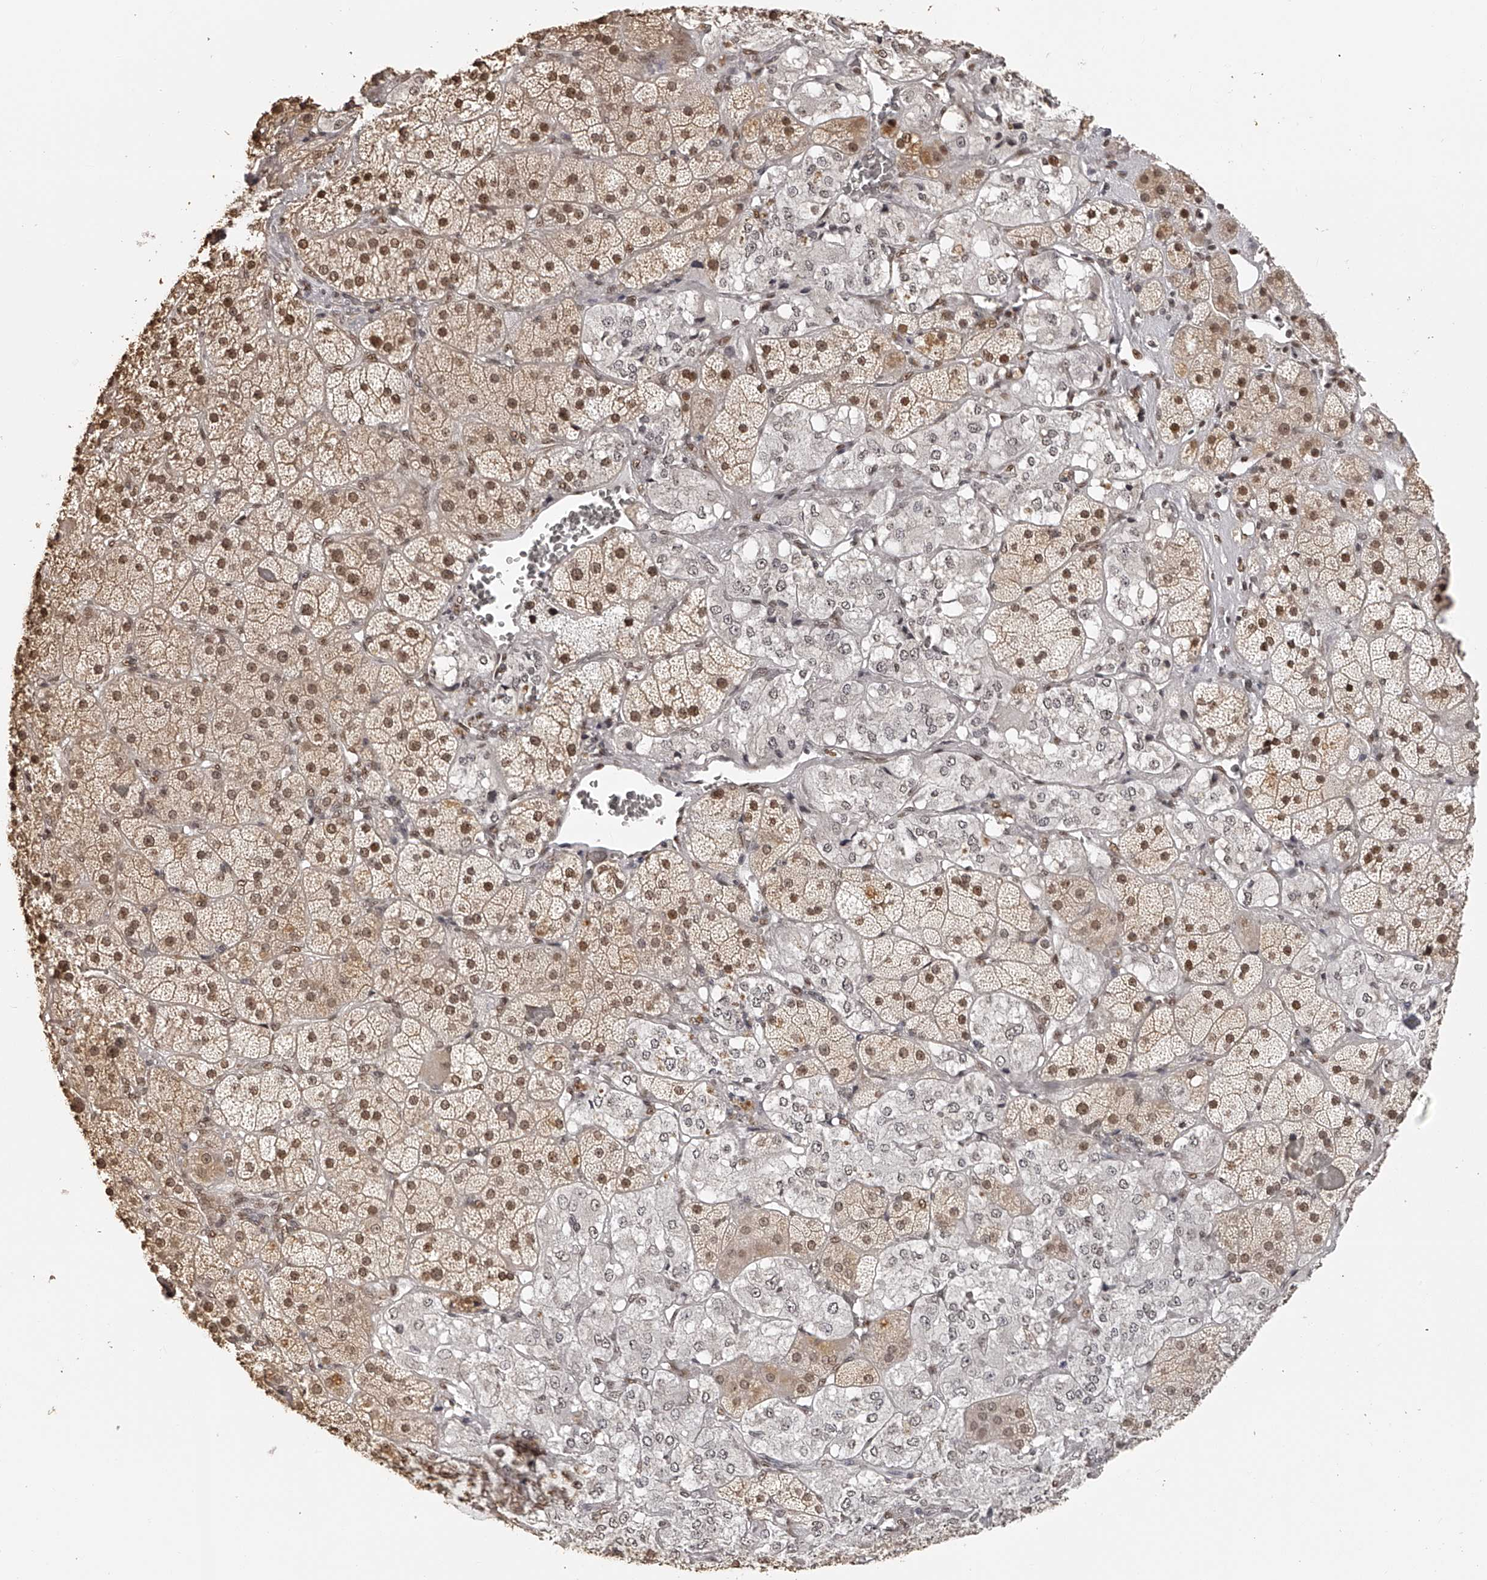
{"staining": {"intensity": "strong", "quantity": "25%-75%", "location": "nuclear"}, "tissue": "adrenal gland", "cell_type": "Glandular cells", "image_type": "normal", "snomed": [{"axis": "morphology", "description": "Normal tissue, NOS"}, {"axis": "topography", "description": "Adrenal gland"}], "caption": "Protein staining demonstrates strong nuclear staining in about 25%-75% of glandular cells in unremarkable adrenal gland.", "gene": "ZNF503", "patient": {"sex": "male", "age": 57}}